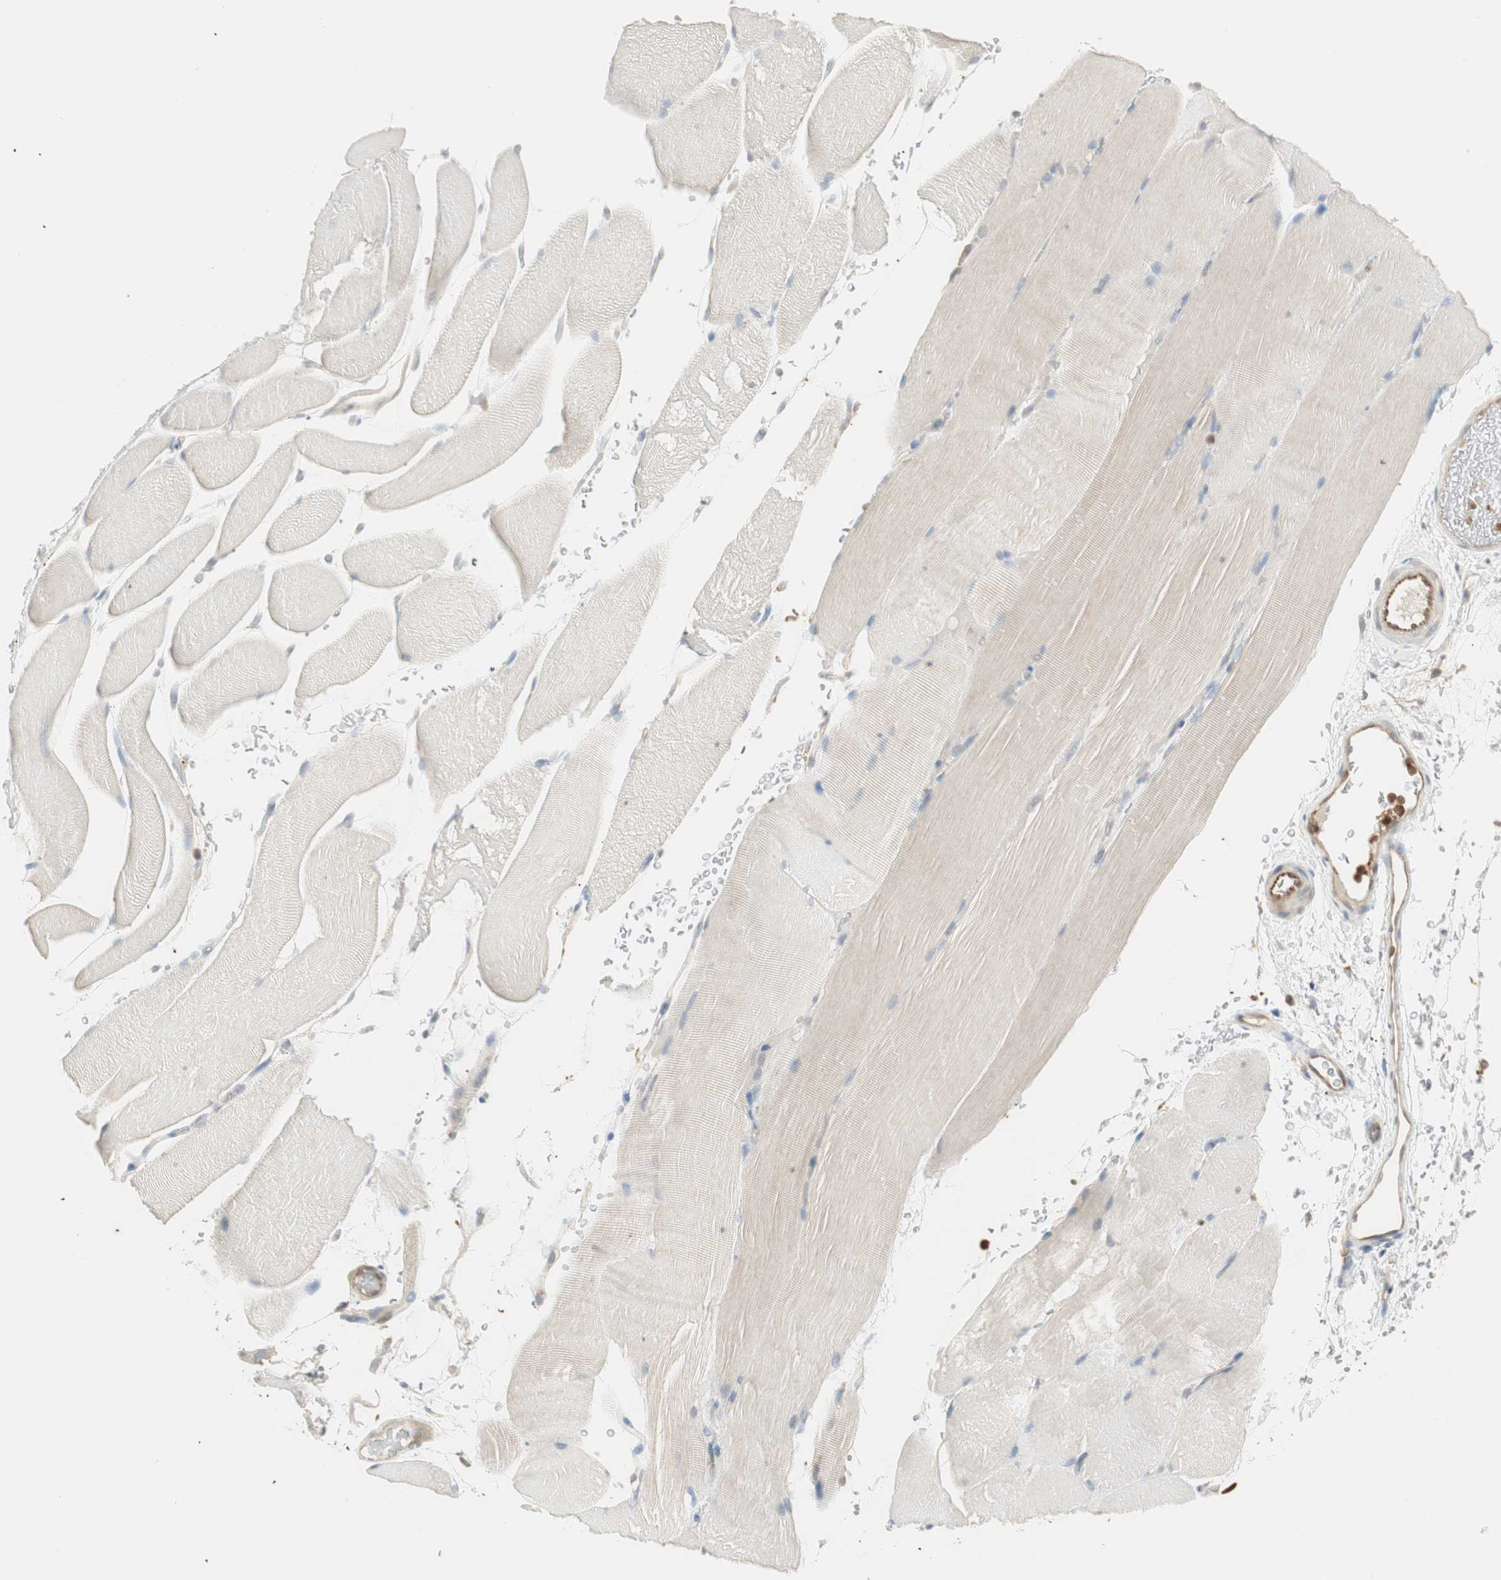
{"staining": {"intensity": "negative", "quantity": "none", "location": "none"}, "tissue": "skeletal muscle", "cell_type": "Myocytes", "image_type": "normal", "snomed": [{"axis": "morphology", "description": "Normal tissue, NOS"}, {"axis": "topography", "description": "Skeletal muscle"}], "caption": "DAB (3,3'-diaminobenzidine) immunohistochemical staining of unremarkable skeletal muscle shows no significant staining in myocytes. (DAB IHC visualized using brightfield microscopy, high magnification).", "gene": "CRLF3", "patient": {"sex": "female", "age": 37}}